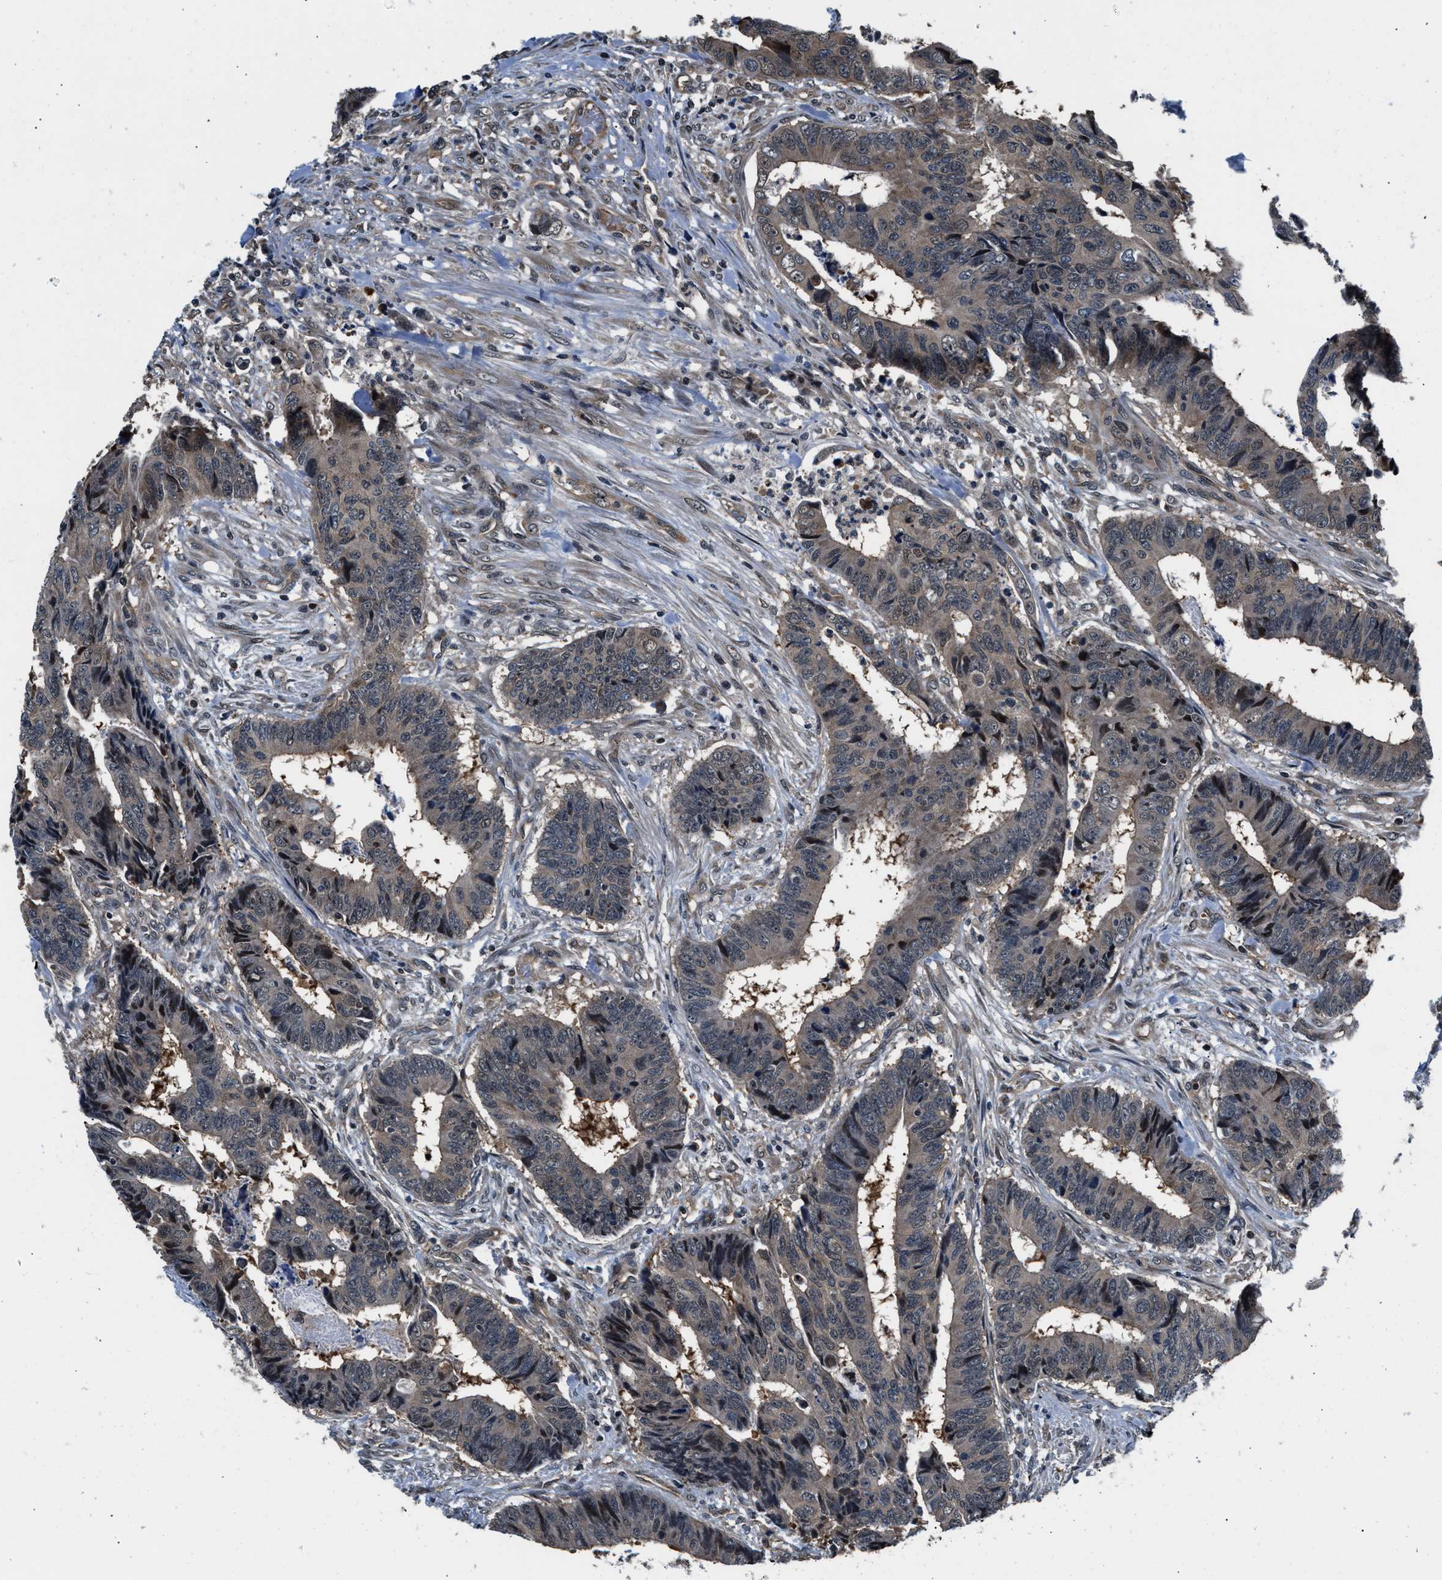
{"staining": {"intensity": "negative", "quantity": "none", "location": "none"}, "tissue": "colorectal cancer", "cell_type": "Tumor cells", "image_type": "cancer", "snomed": [{"axis": "morphology", "description": "Adenocarcinoma, NOS"}, {"axis": "topography", "description": "Rectum"}], "caption": "Adenocarcinoma (colorectal) stained for a protein using immunohistochemistry demonstrates no positivity tumor cells.", "gene": "RBM33", "patient": {"sex": "male", "age": 84}}